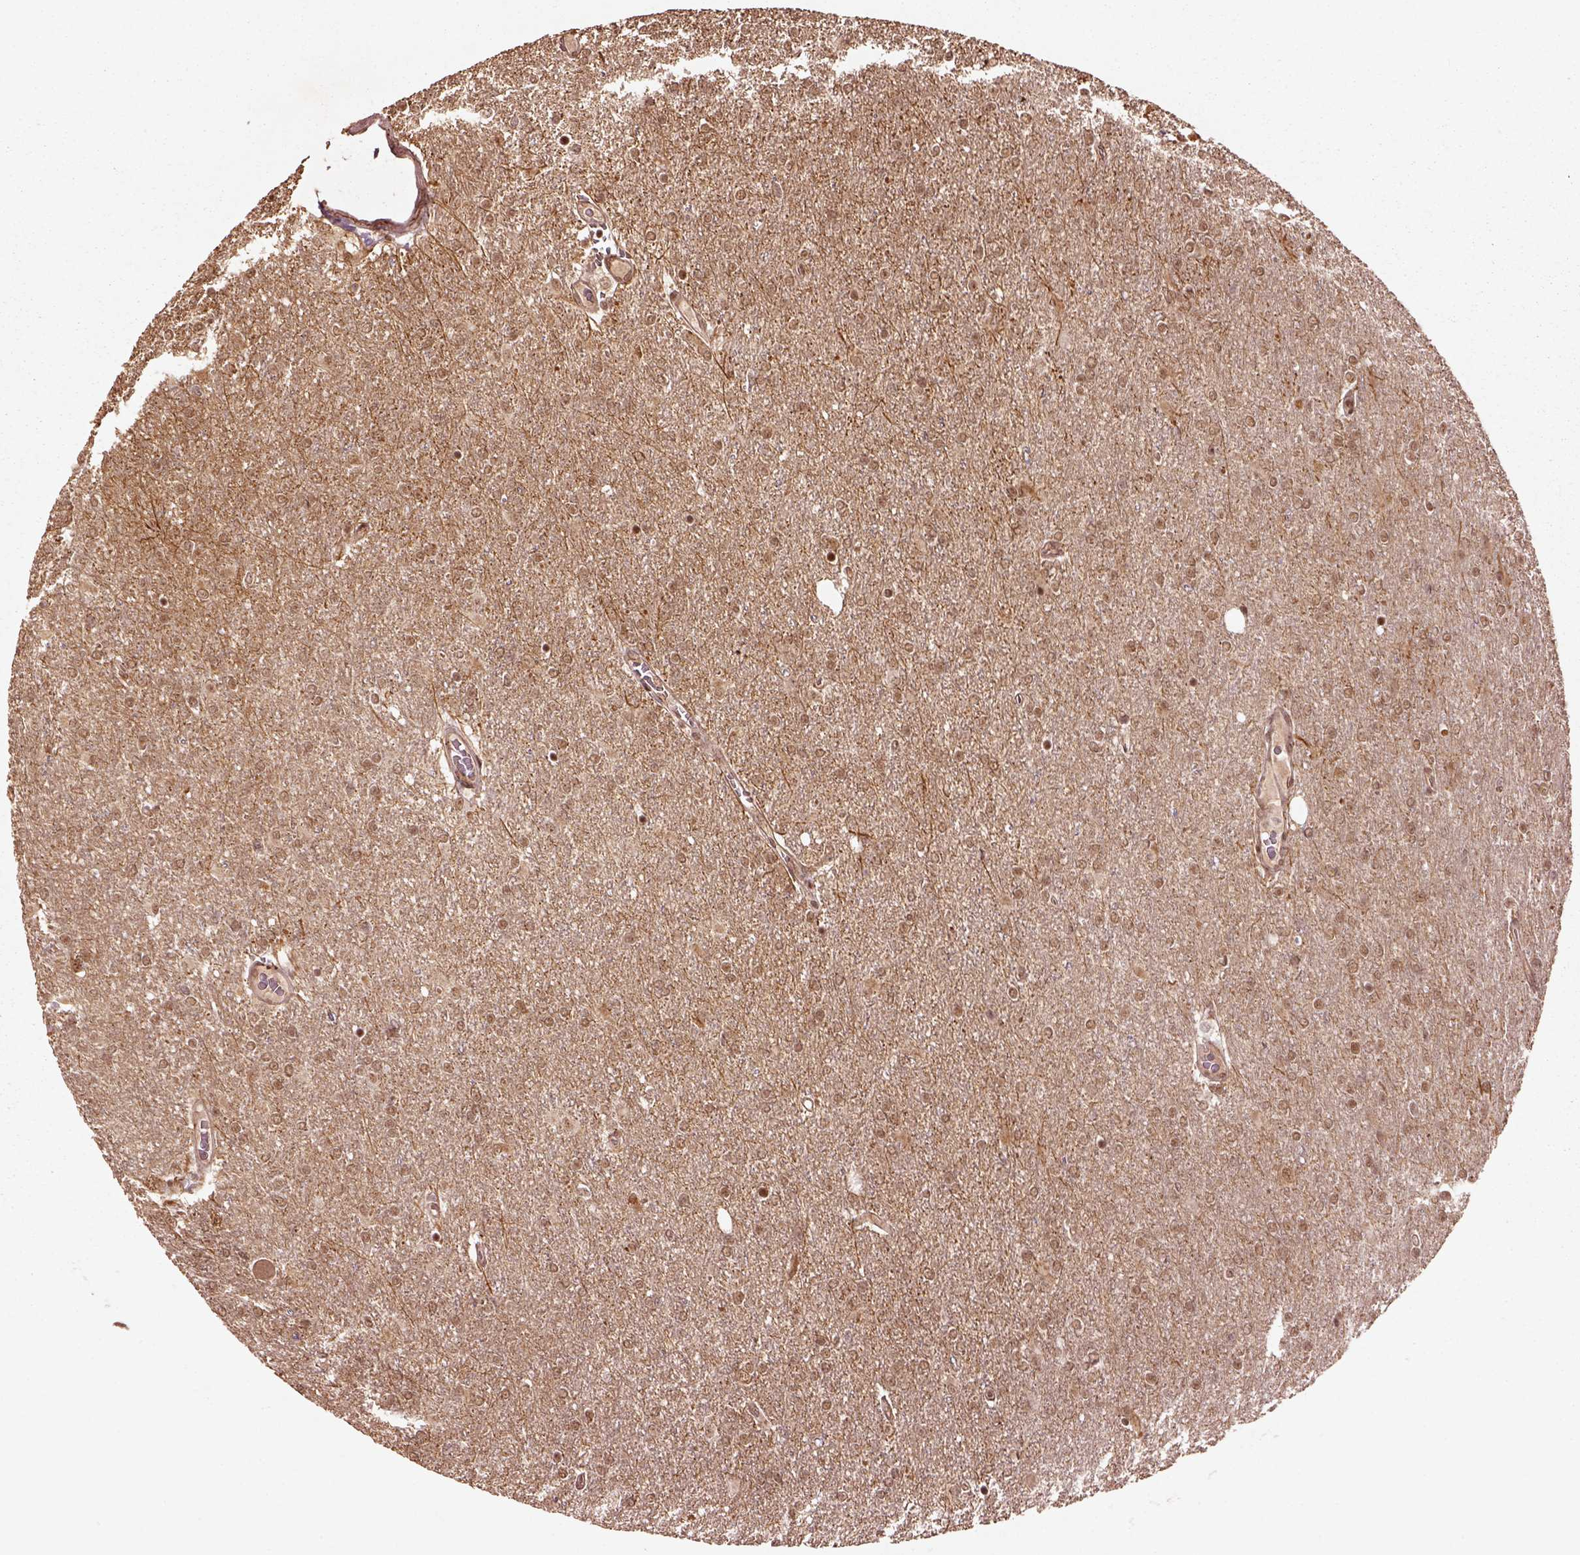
{"staining": {"intensity": "moderate", "quantity": ">75%", "location": "nuclear"}, "tissue": "glioma", "cell_type": "Tumor cells", "image_type": "cancer", "snomed": [{"axis": "morphology", "description": "Glioma, malignant, High grade"}, {"axis": "topography", "description": "Cerebral cortex"}], "caption": "The micrograph reveals a brown stain indicating the presence of a protein in the nuclear of tumor cells in glioma.", "gene": "BRD9", "patient": {"sex": "male", "age": 70}}